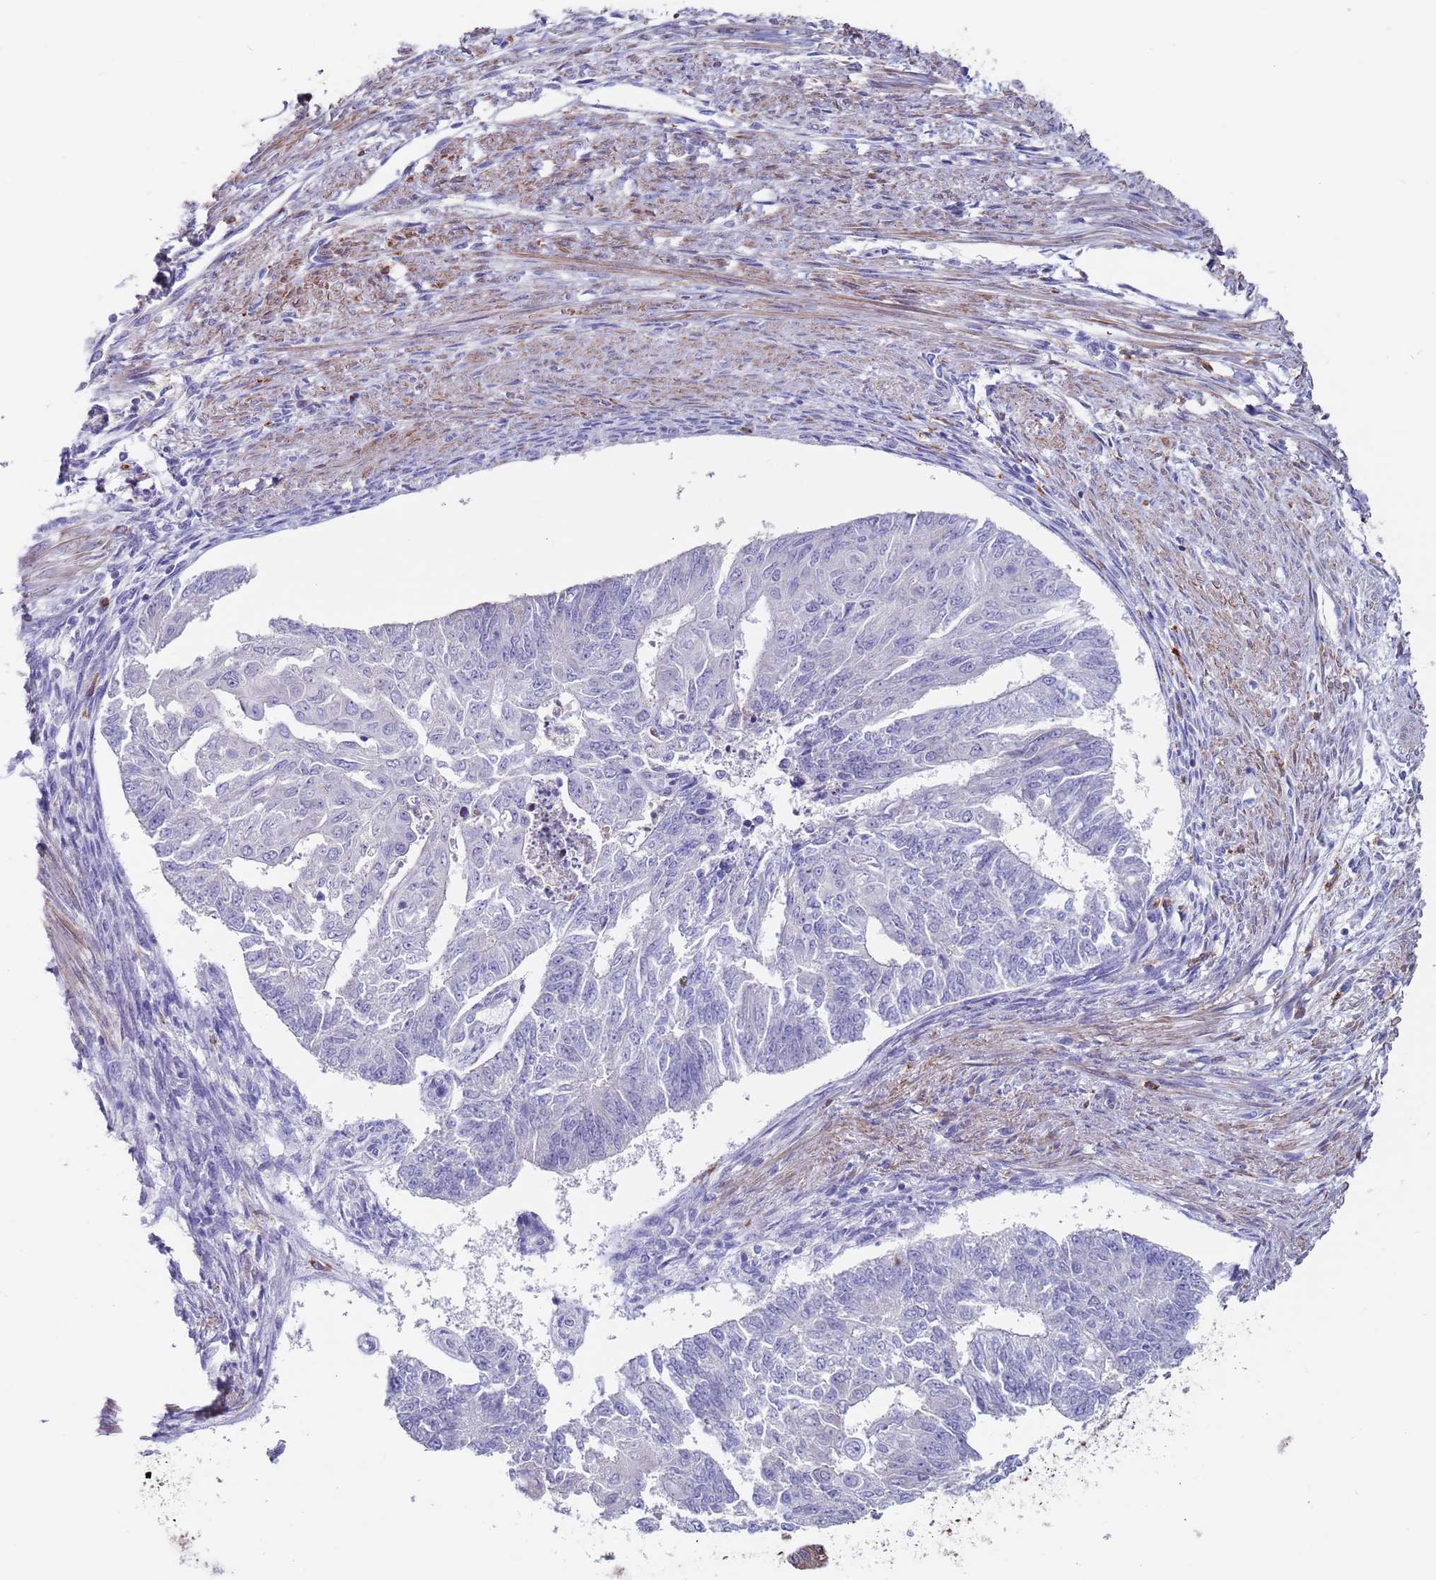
{"staining": {"intensity": "negative", "quantity": "none", "location": "none"}, "tissue": "endometrial cancer", "cell_type": "Tumor cells", "image_type": "cancer", "snomed": [{"axis": "morphology", "description": "Adenocarcinoma, NOS"}, {"axis": "topography", "description": "Endometrium"}], "caption": "Immunohistochemistry histopathology image of endometrial adenocarcinoma stained for a protein (brown), which displays no staining in tumor cells.", "gene": "GREB1L", "patient": {"sex": "female", "age": 32}}